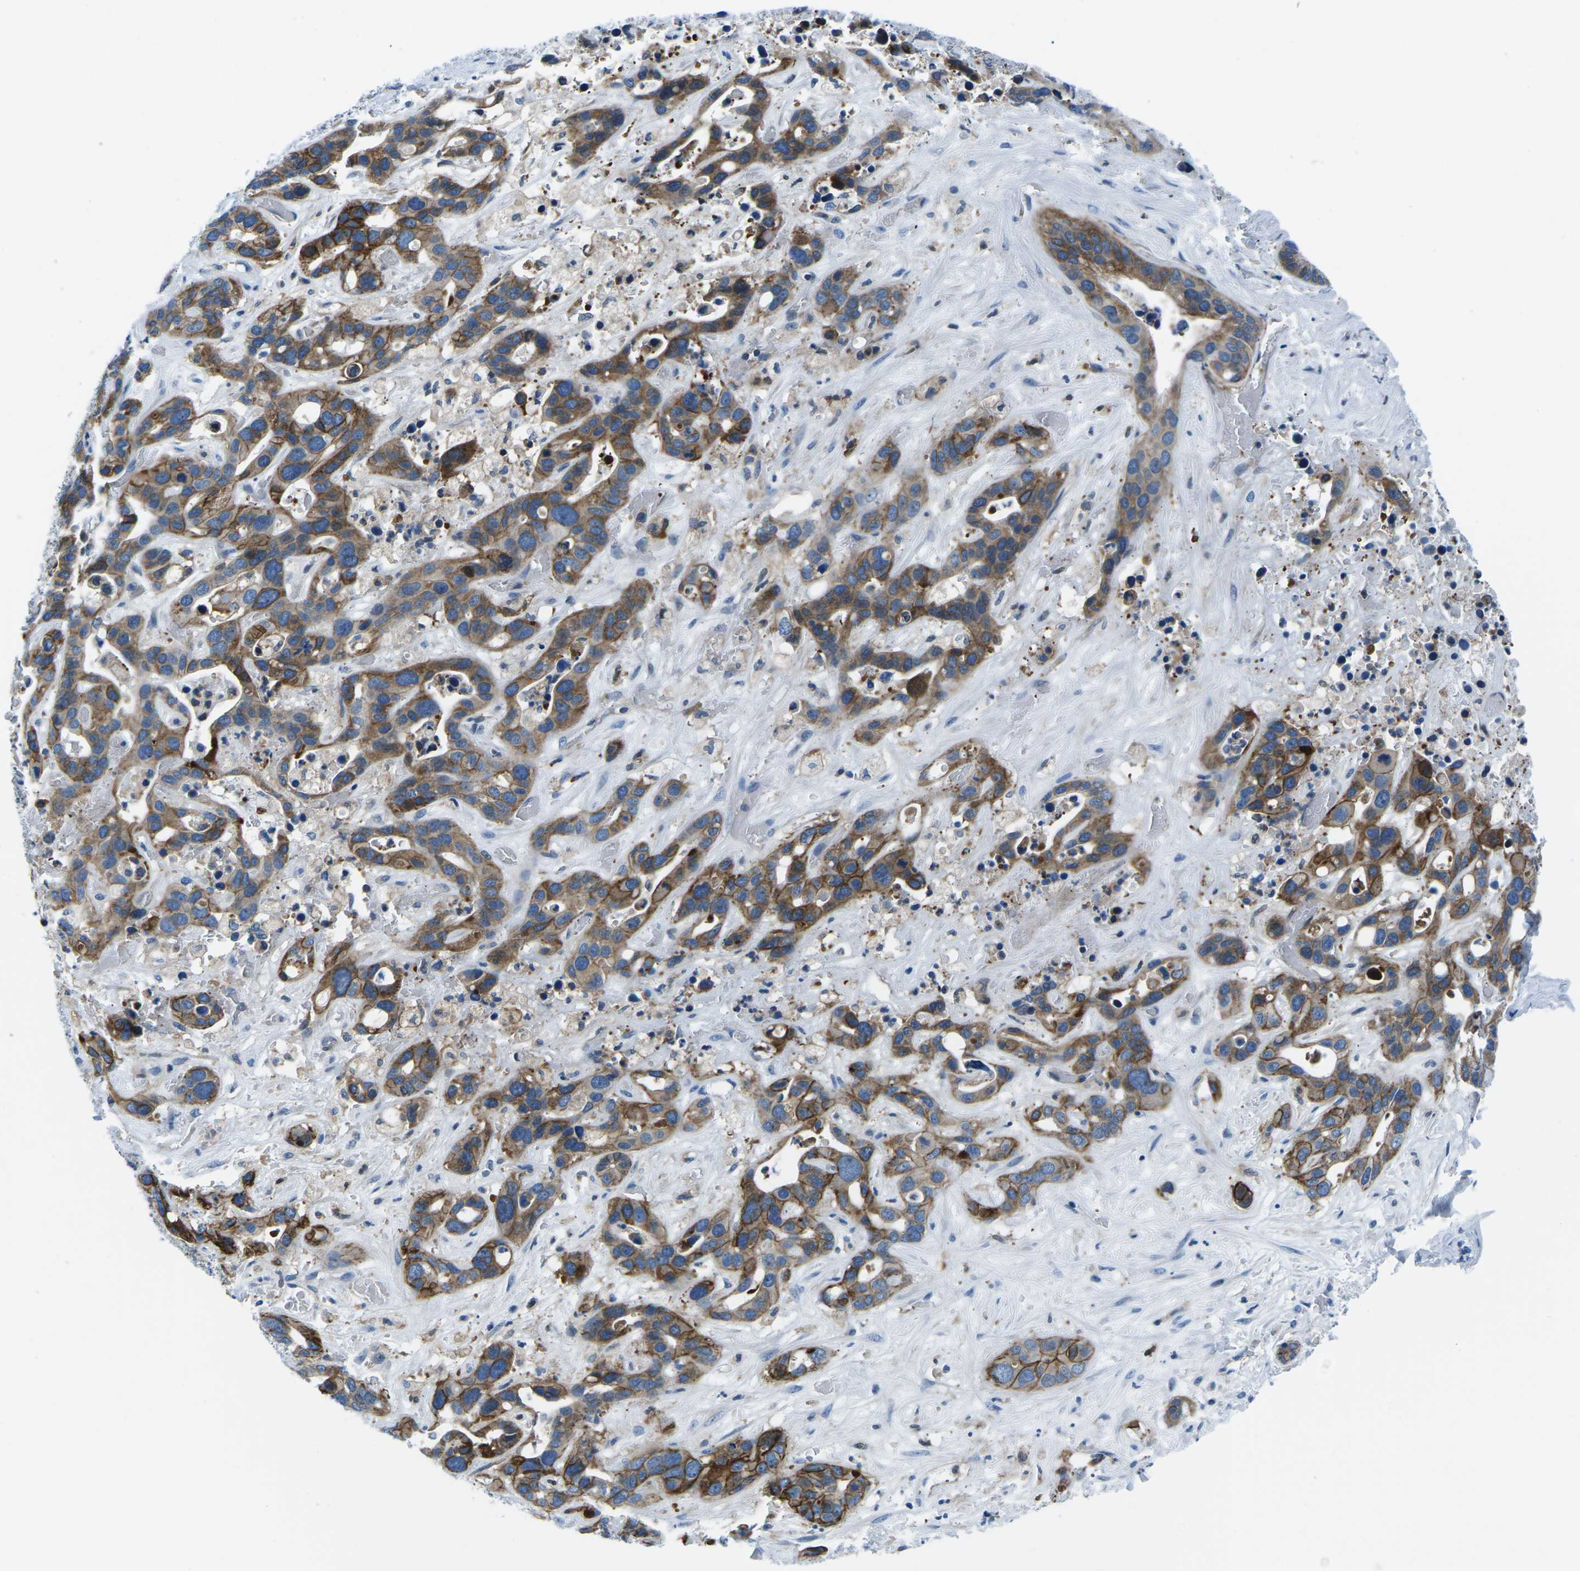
{"staining": {"intensity": "strong", "quantity": ">75%", "location": "cytoplasmic/membranous"}, "tissue": "liver cancer", "cell_type": "Tumor cells", "image_type": "cancer", "snomed": [{"axis": "morphology", "description": "Cholangiocarcinoma"}, {"axis": "topography", "description": "Liver"}], "caption": "Immunohistochemical staining of cholangiocarcinoma (liver) exhibits high levels of strong cytoplasmic/membranous protein positivity in approximately >75% of tumor cells.", "gene": "SOCS4", "patient": {"sex": "female", "age": 65}}